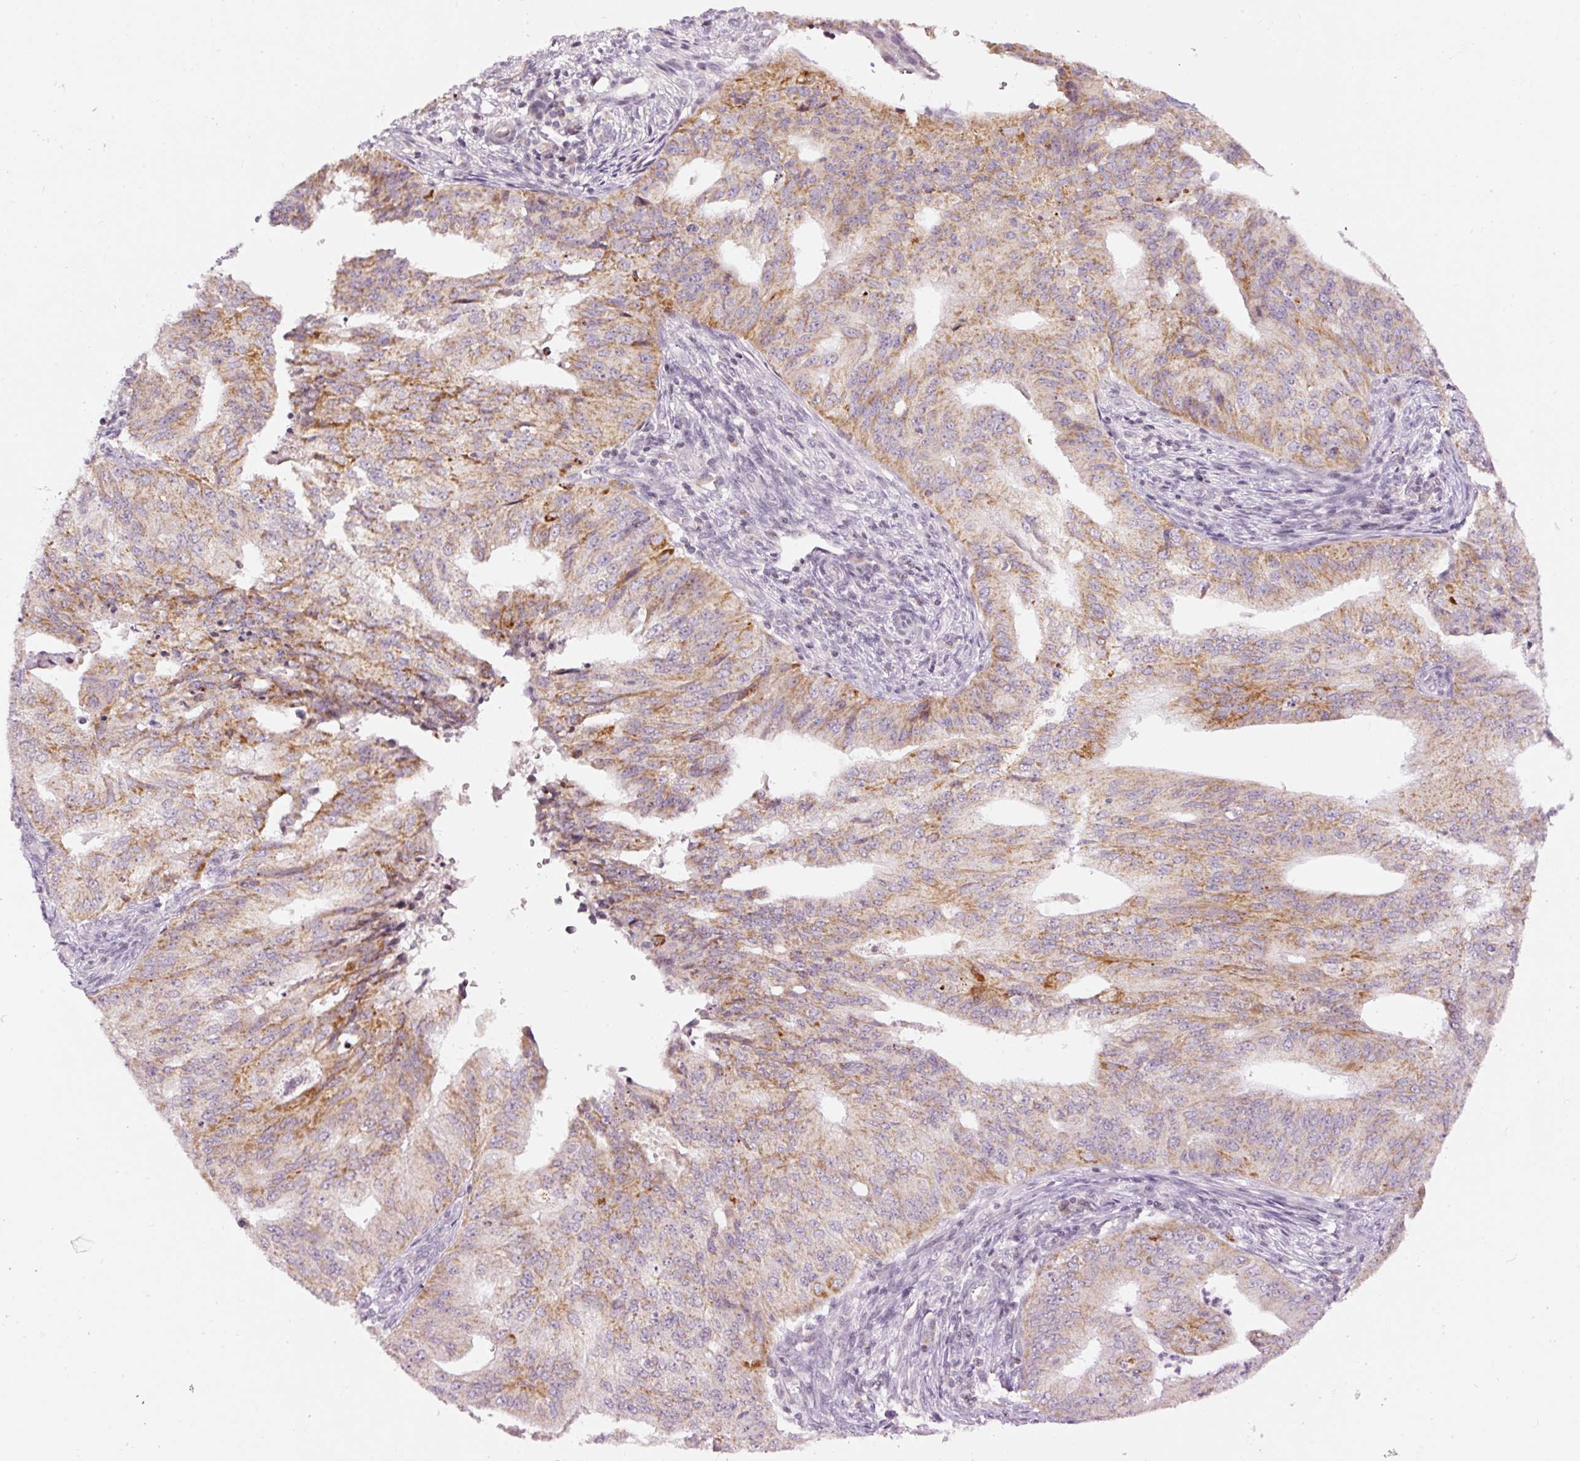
{"staining": {"intensity": "moderate", "quantity": "25%-75%", "location": "cytoplasmic/membranous"}, "tissue": "endometrial cancer", "cell_type": "Tumor cells", "image_type": "cancer", "snomed": [{"axis": "morphology", "description": "Adenocarcinoma, NOS"}, {"axis": "topography", "description": "Endometrium"}], "caption": "Endometrial cancer (adenocarcinoma) stained with a protein marker demonstrates moderate staining in tumor cells.", "gene": "ABHD11", "patient": {"sex": "female", "age": 50}}